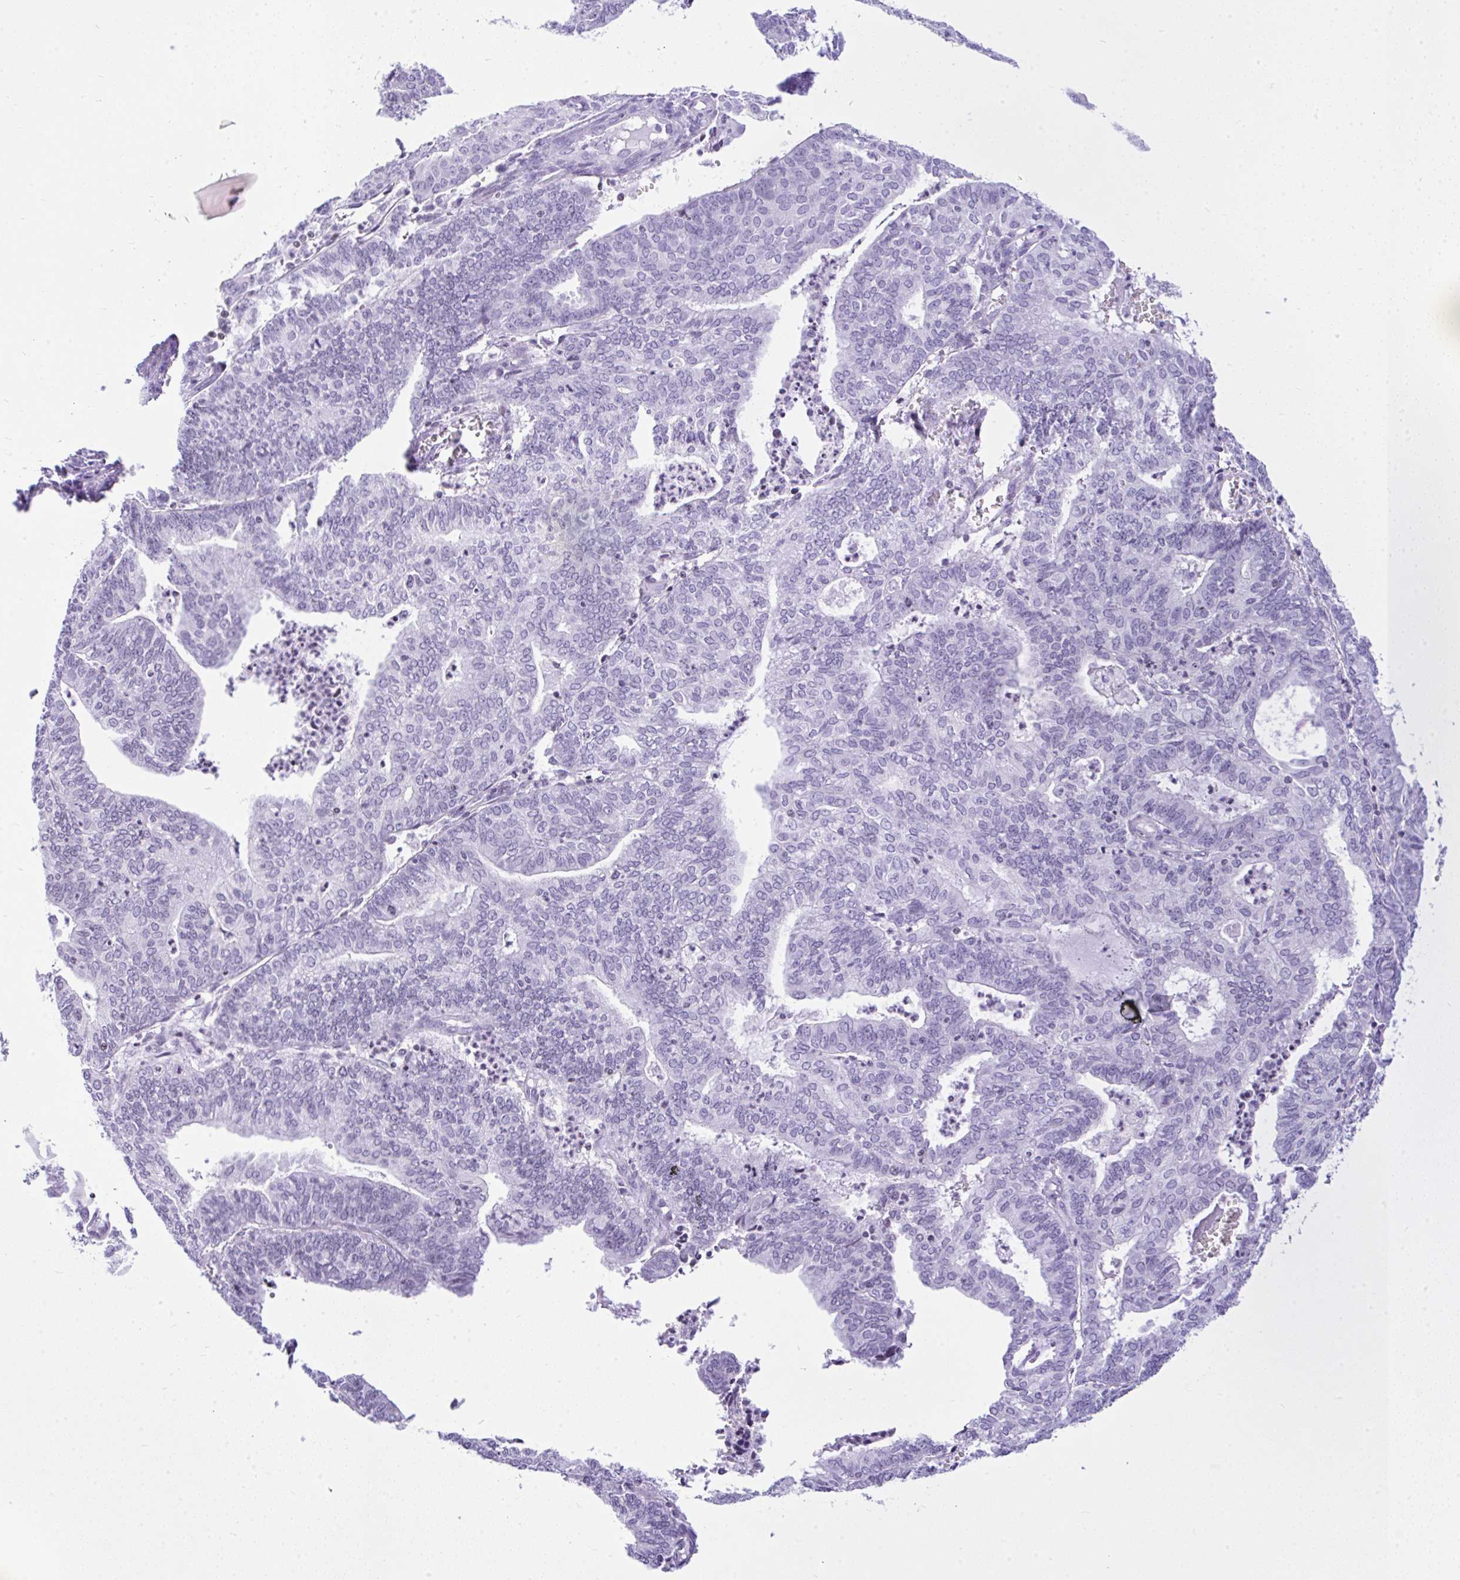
{"staining": {"intensity": "negative", "quantity": "none", "location": "none"}, "tissue": "endometrial cancer", "cell_type": "Tumor cells", "image_type": "cancer", "snomed": [{"axis": "morphology", "description": "Adenocarcinoma, NOS"}, {"axis": "topography", "description": "Endometrium"}], "caption": "The micrograph shows no staining of tumor cells in endometrial cancer.", "gene": "KRT27", "patient": {"sex": "female", "age": 61}}